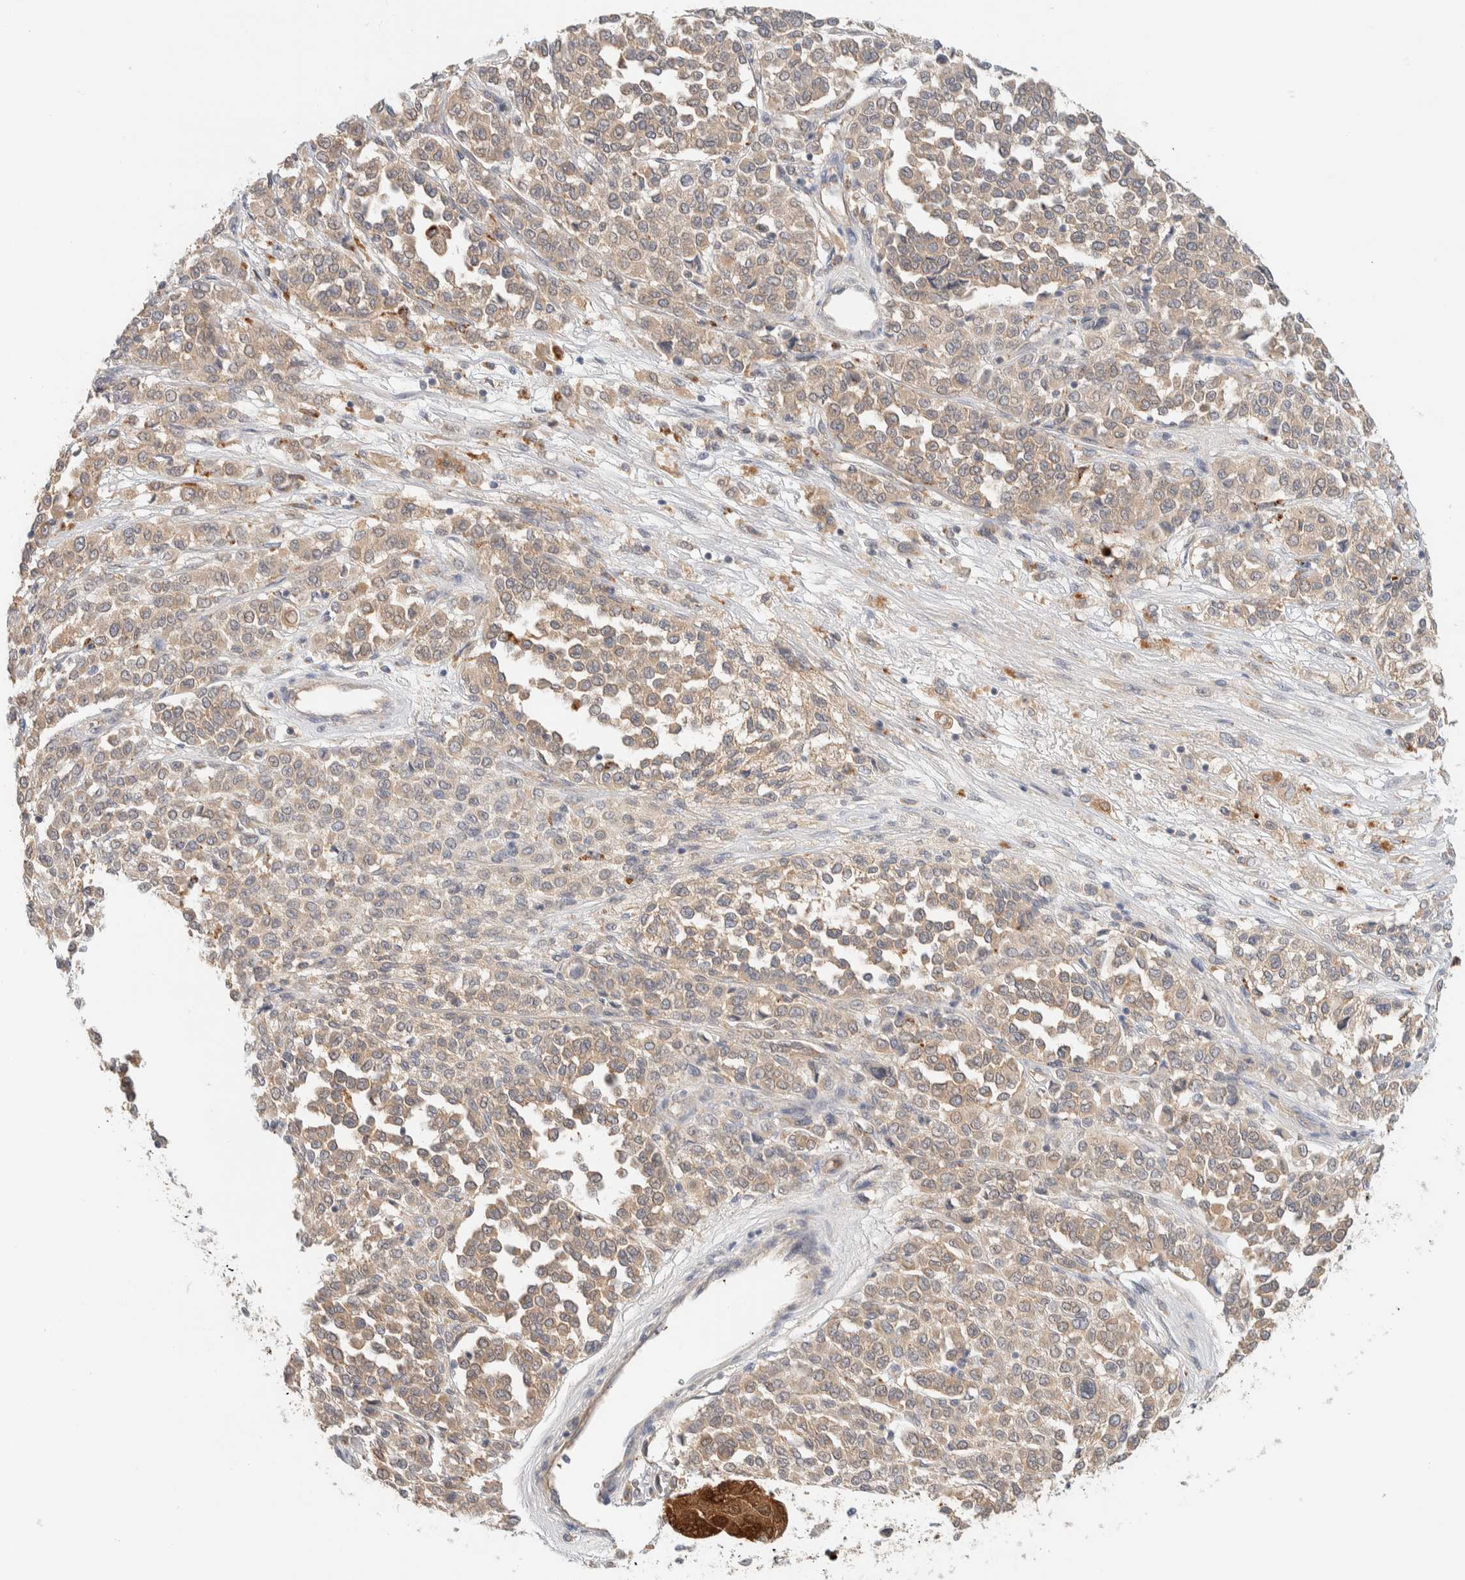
{"staining": {"intensity": "weak", "quantity": "25%-75%", "location": "cytoplasmic/membranous"}, "tissue": "melanoma", "cell_type": "Tumor cells", "image_type": "cancer", "snomed": [{"axis": "morphology", "description": "Malignant melanoma, Metastatic site"}, {"axis": "topography", "description": "Pancreas"}], "caption": "Tumor cells reveal low levels of weak cytoplasmic/membranous expression in approximately 25%-75% of cells in human melanoma. (Brightfield microscopy of DAB IHC at high magnification).", "gene": "GCLM", "patient": {"sex": "female", "age": 30}}